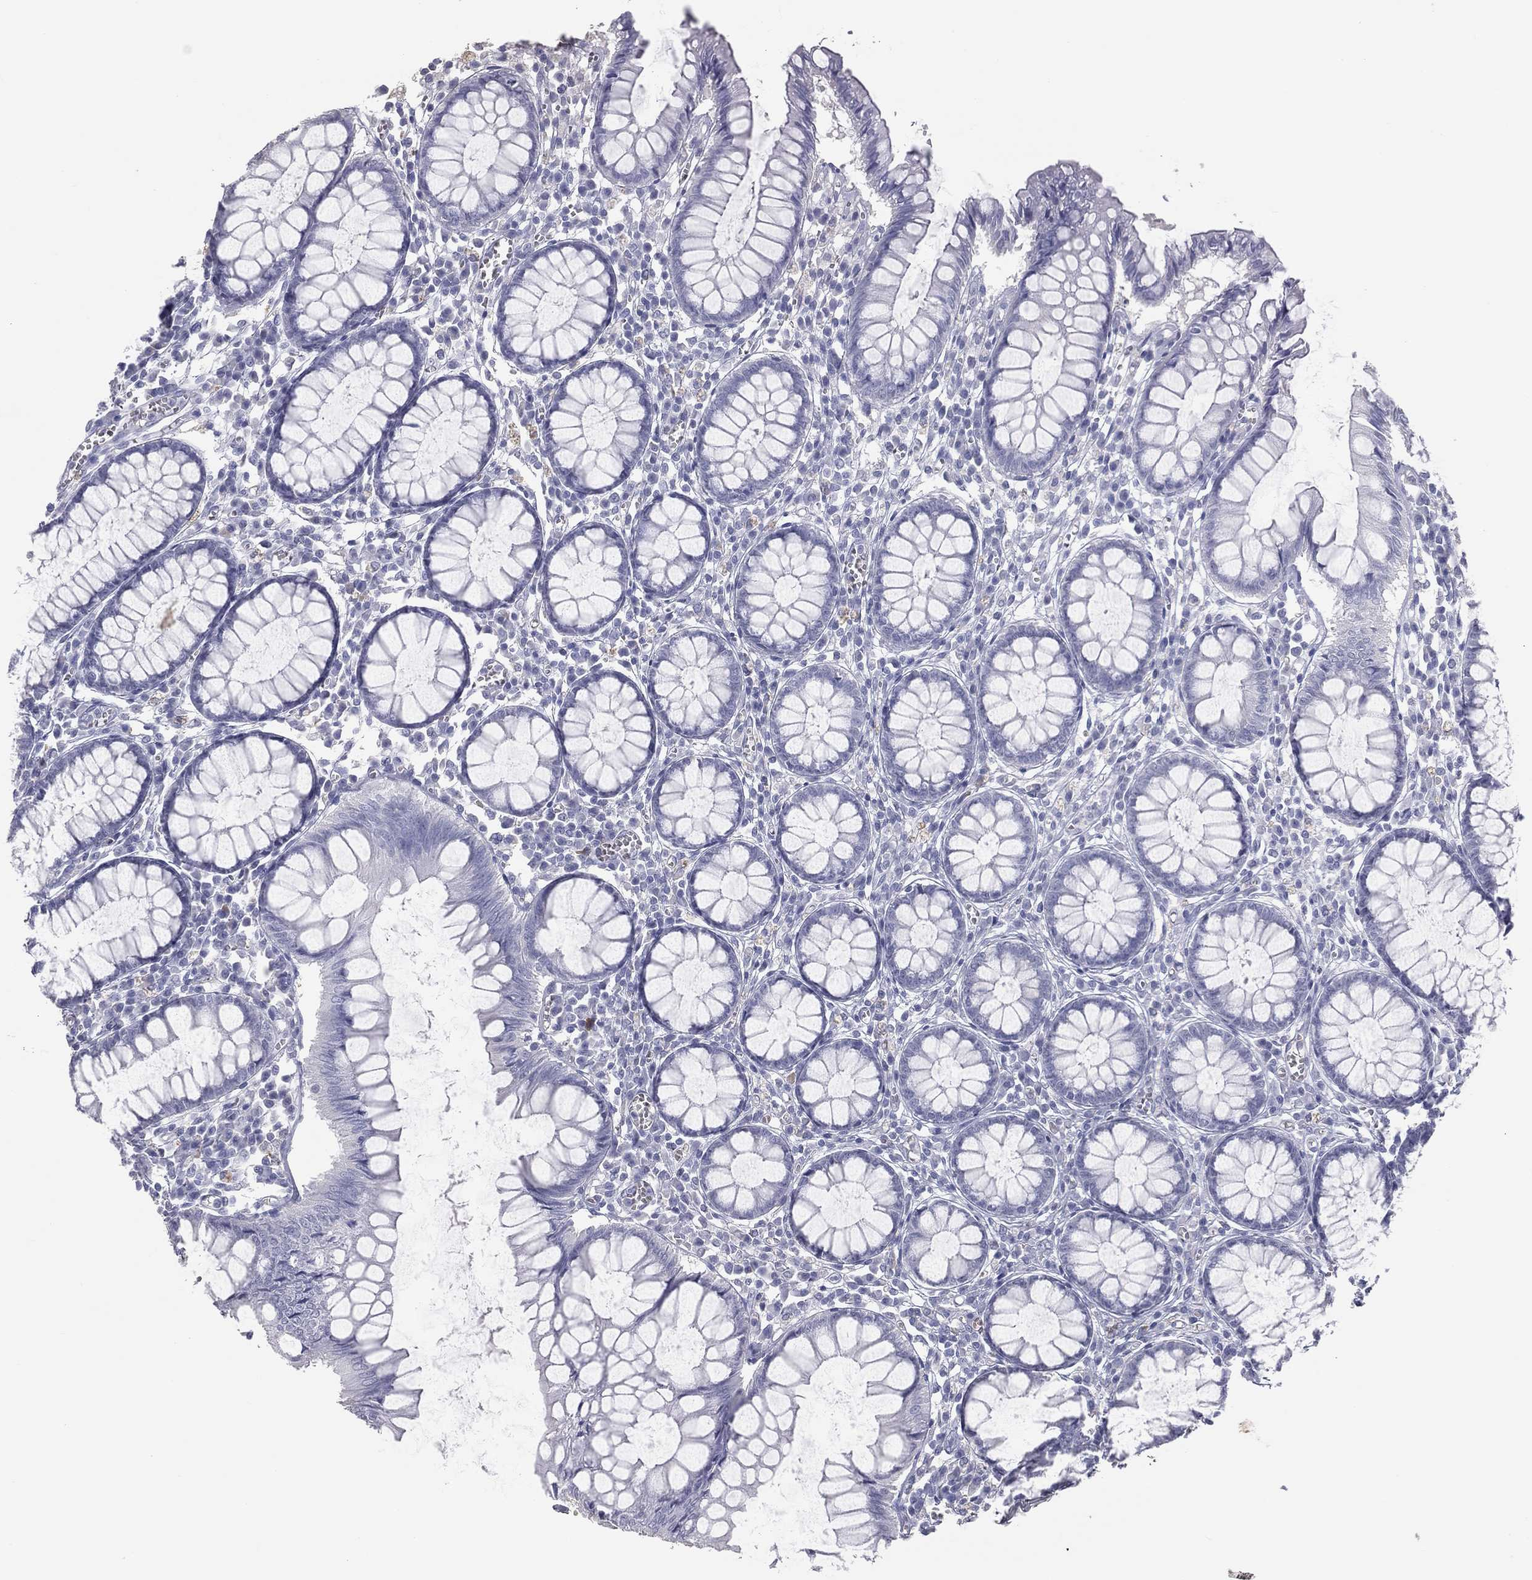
{"staining": {"intensity": "negative", "quantity": "none", "location": "none"}, "tissue": "colon", "cell_type": "Endothelial cells", "image_type": "normal", "snomed": [{"axis": "morphology", "description": "Normal tissue, NOS"}, {"axis": "topography", "description": "Colon"}], "caption": "Image shows no protein staining in endothelial cells of unremarkable colon. (Brightfield microscopy of DAB (3,3'-diaminobenzidine) immunohistochemistry at high magnification).", "gene": "ESX1", "patient": {"sex": "male", "age": 65}}